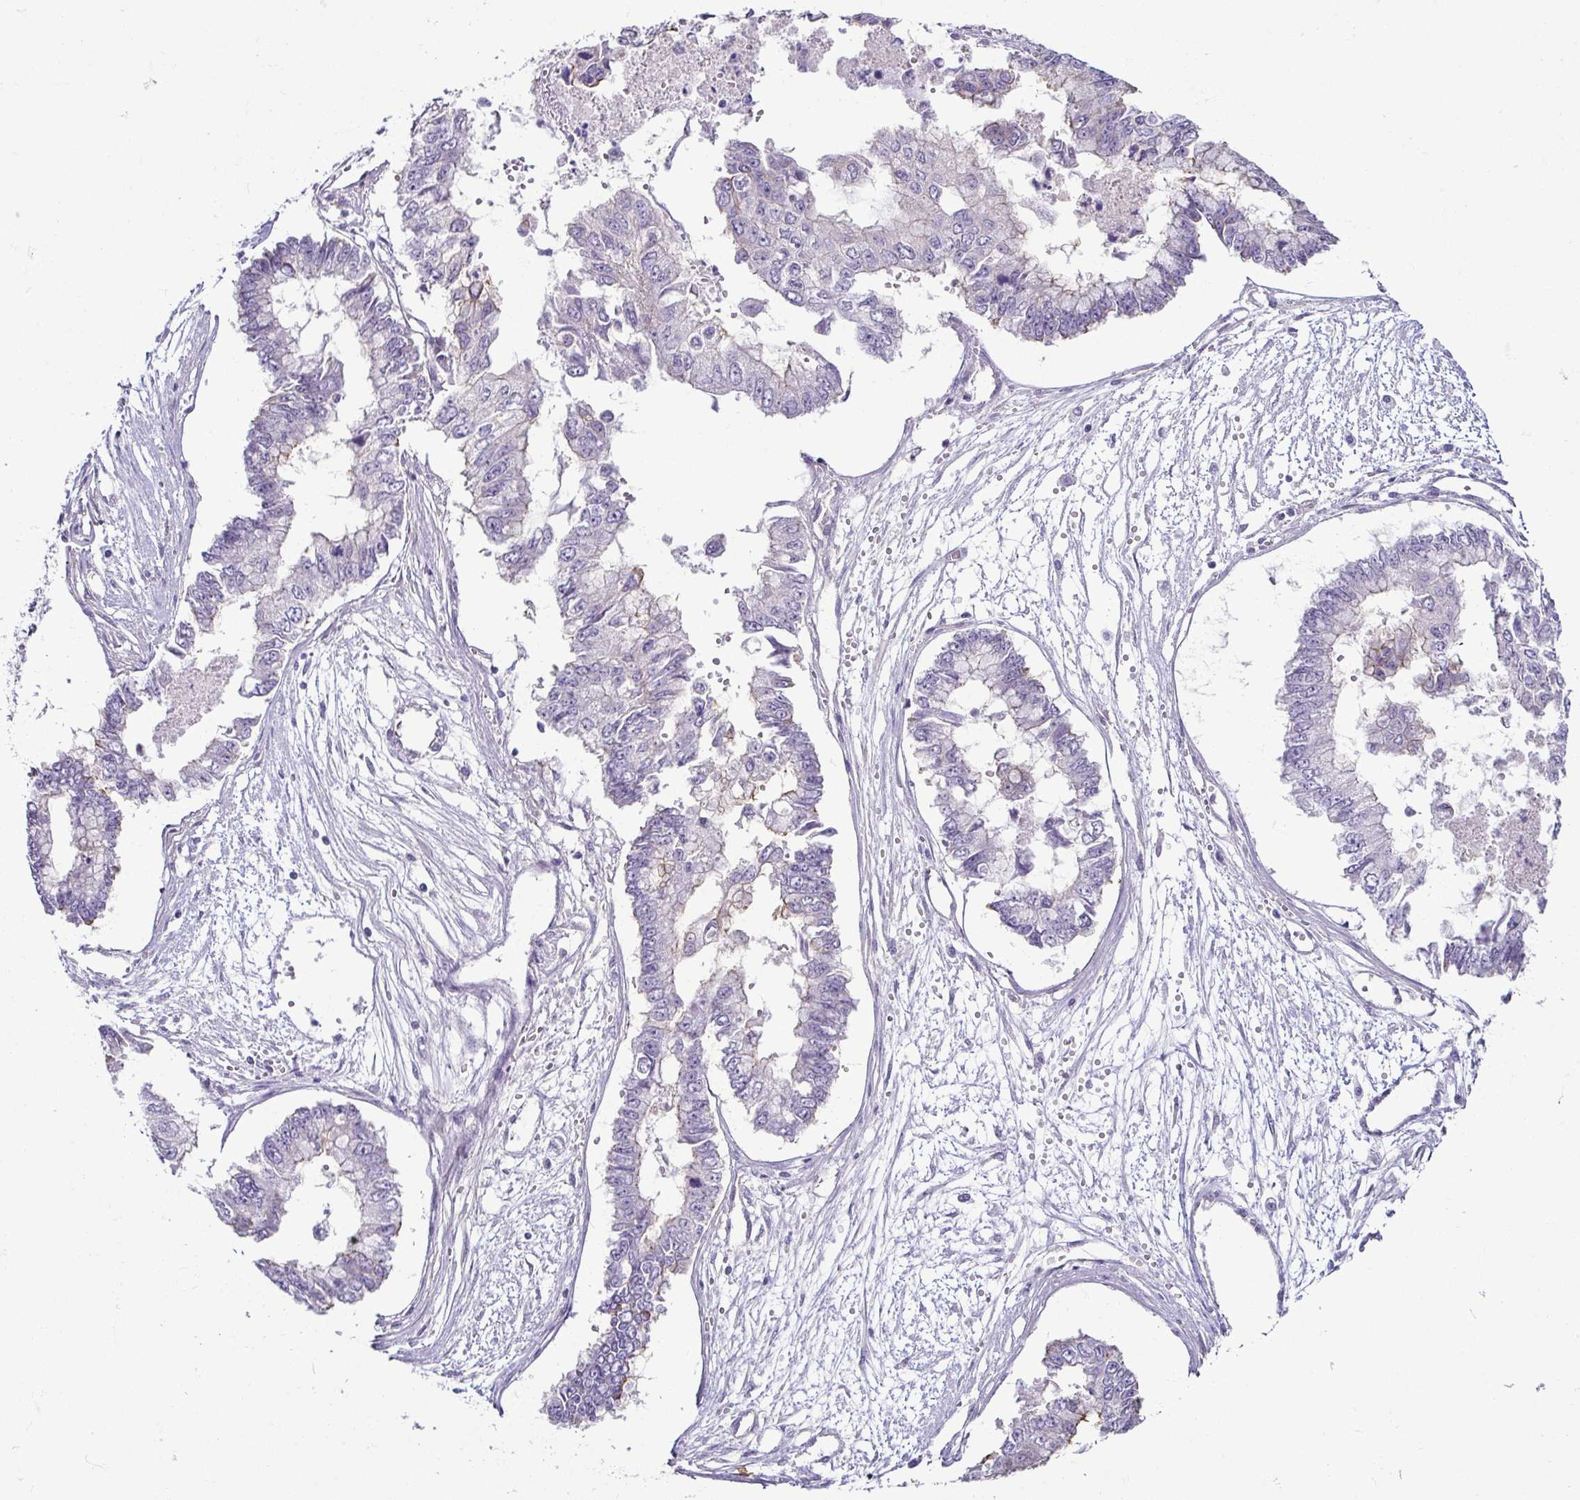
{"staining": {"intensity": "negative", "quantity": "none", "location": "none"}, "tissue": "ovarian cancer", "cell_type": "Tumor cells", "image_type": "cancer", "snomed": [{"axis": "morphology", "description": "Cystadenocarcinoma, mucinous, NOS"}, {"axis": "topography", "description": "Ovary"}], "caption": "Immunohistochemistry of human ovarian cancer (mucinous cystadenocarcinoma) shows no expression in tumor cells. (Brightfield microscopy of DAB immunohistochemistry at high magnification).", "gene": "CASP14", "patient": {"sex": "female", "age": 72}}